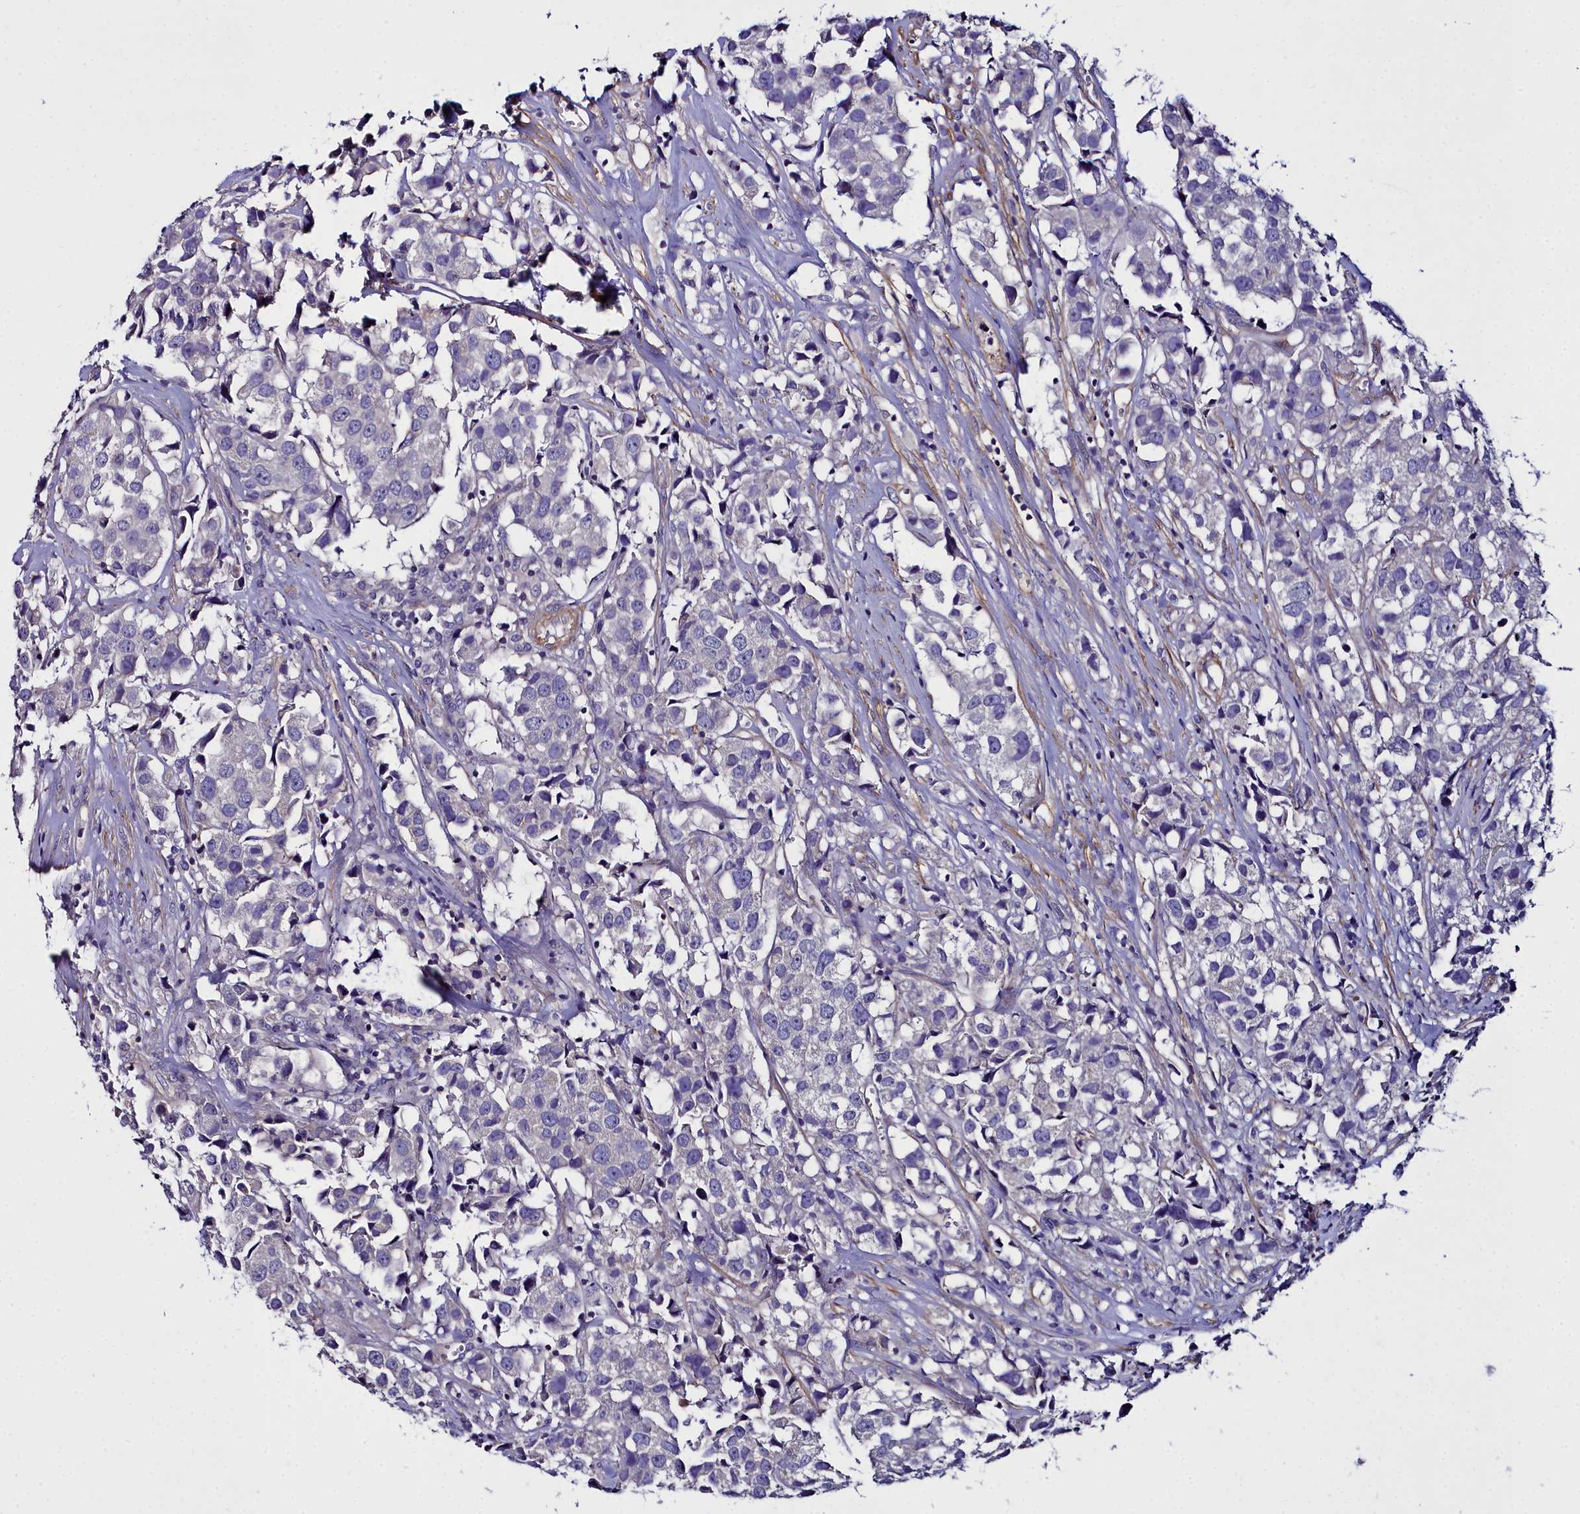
{"staining": {"intensity": "negative", "quantity": "none", "location": "none"}, "tissue": "urothelial cancer", "cell_type": "Tumor cells", "image_type": "cancer", "snomed": [{"axis": "morphology", "description": "Urothelial carcinoma, High grade"}, {"axis": "topography", "description": "Urinary bladder"}], "caption": "The image shows no significant expression in tumor cells of urothelial carcinoma (high-grade).", "gene": "FADS3", "patient": {"sex": "female", "age": 75}}